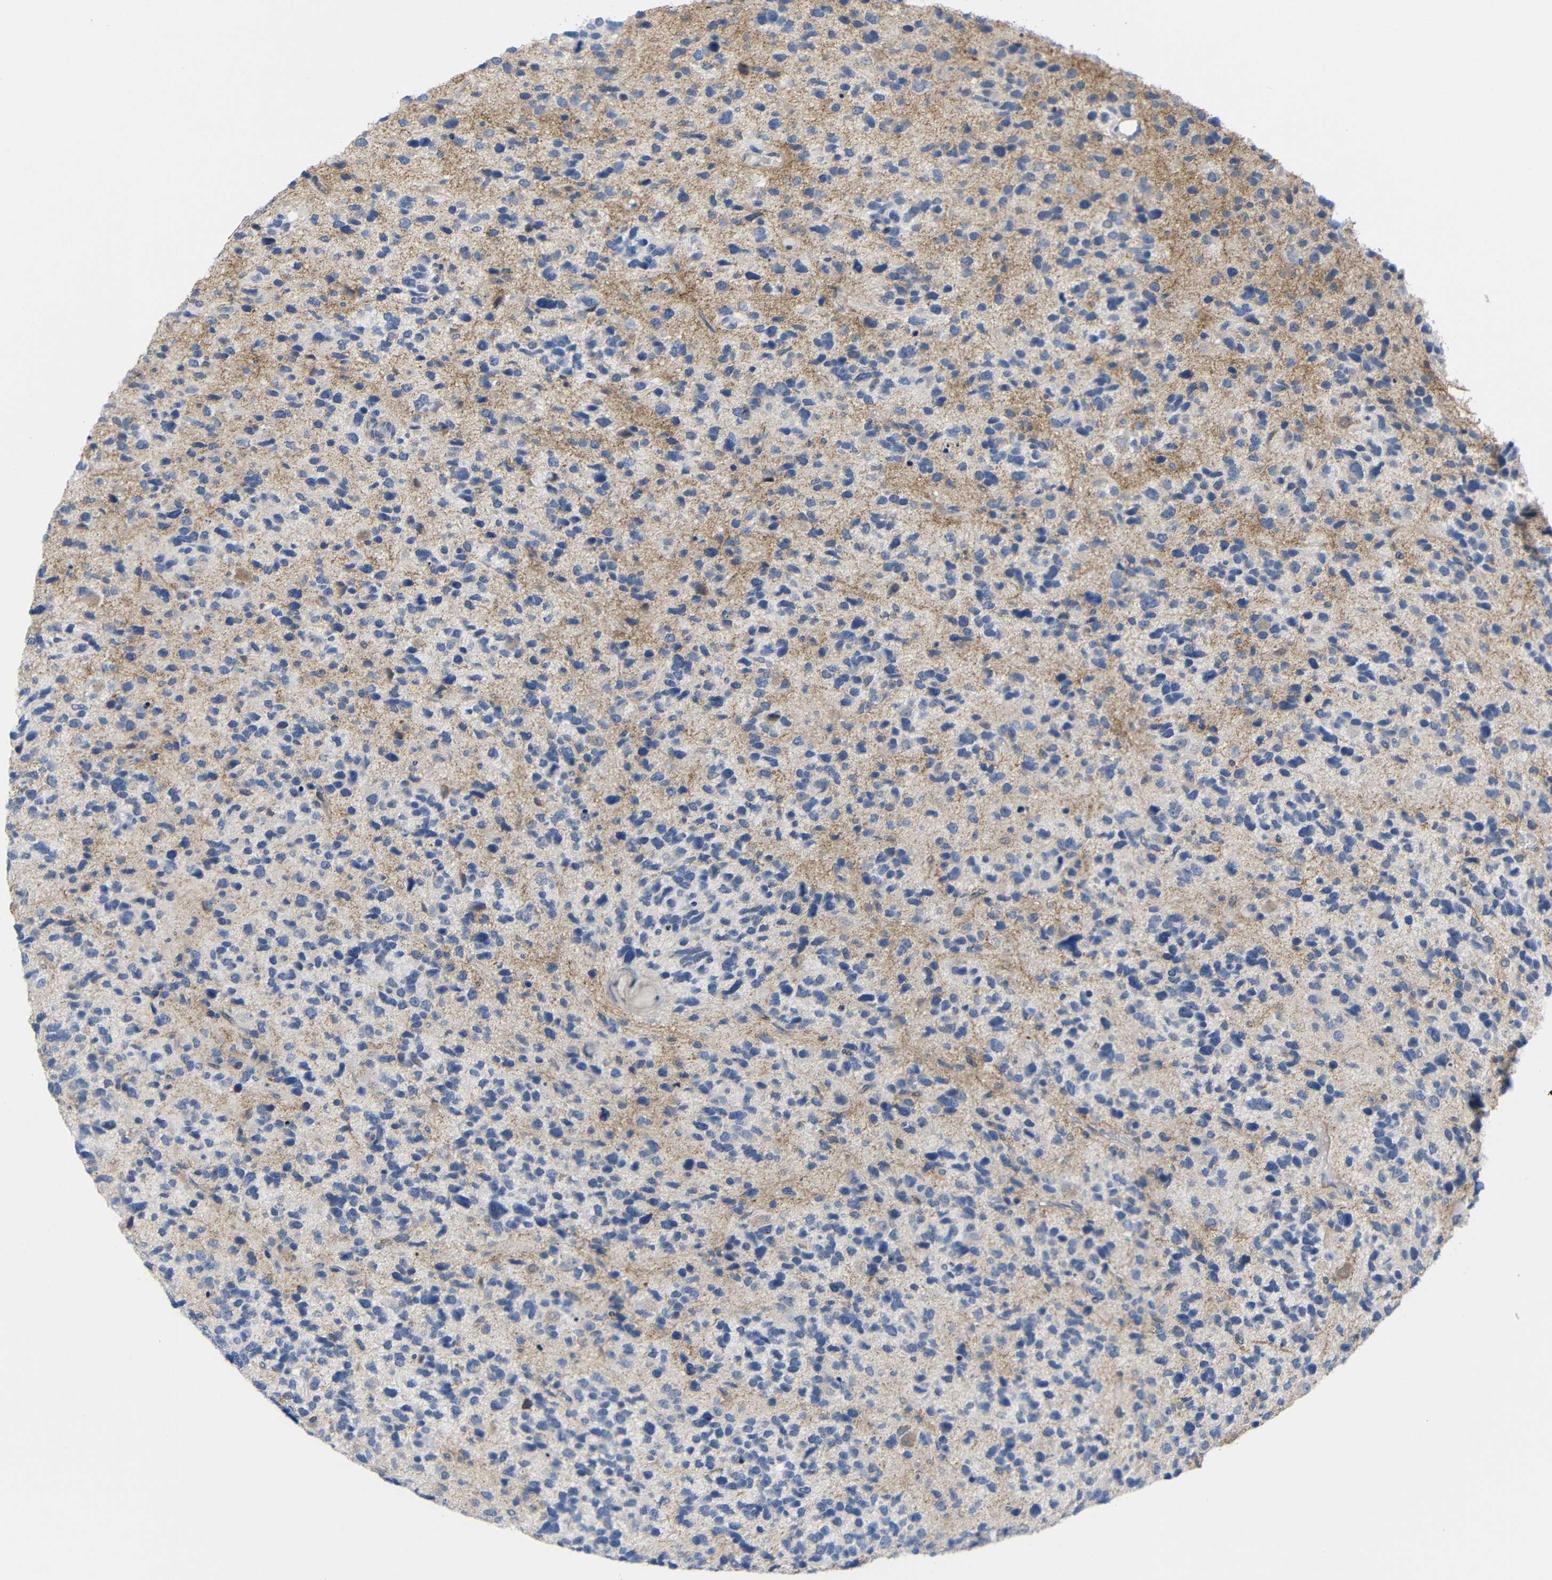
{"staining": {"intensity": "moderate", "quantity": "<25%", "location": "cytoplasmic/membranous"}, "tissue": "glioma", "cell_type": "Tumor cells", "image_type": "cancer", "snomed": [{"axis": "morphology", "description": "Glioma, malignant, High grade"}, {"axis": "topography", "description": "Brain"}], "caption": "Human high-grade glioma (malignant) stained with a protein marker displays moderate staining in tumor cells.", "gene": "CMTM1", "patient": {"sex": "female", "age": 58}}